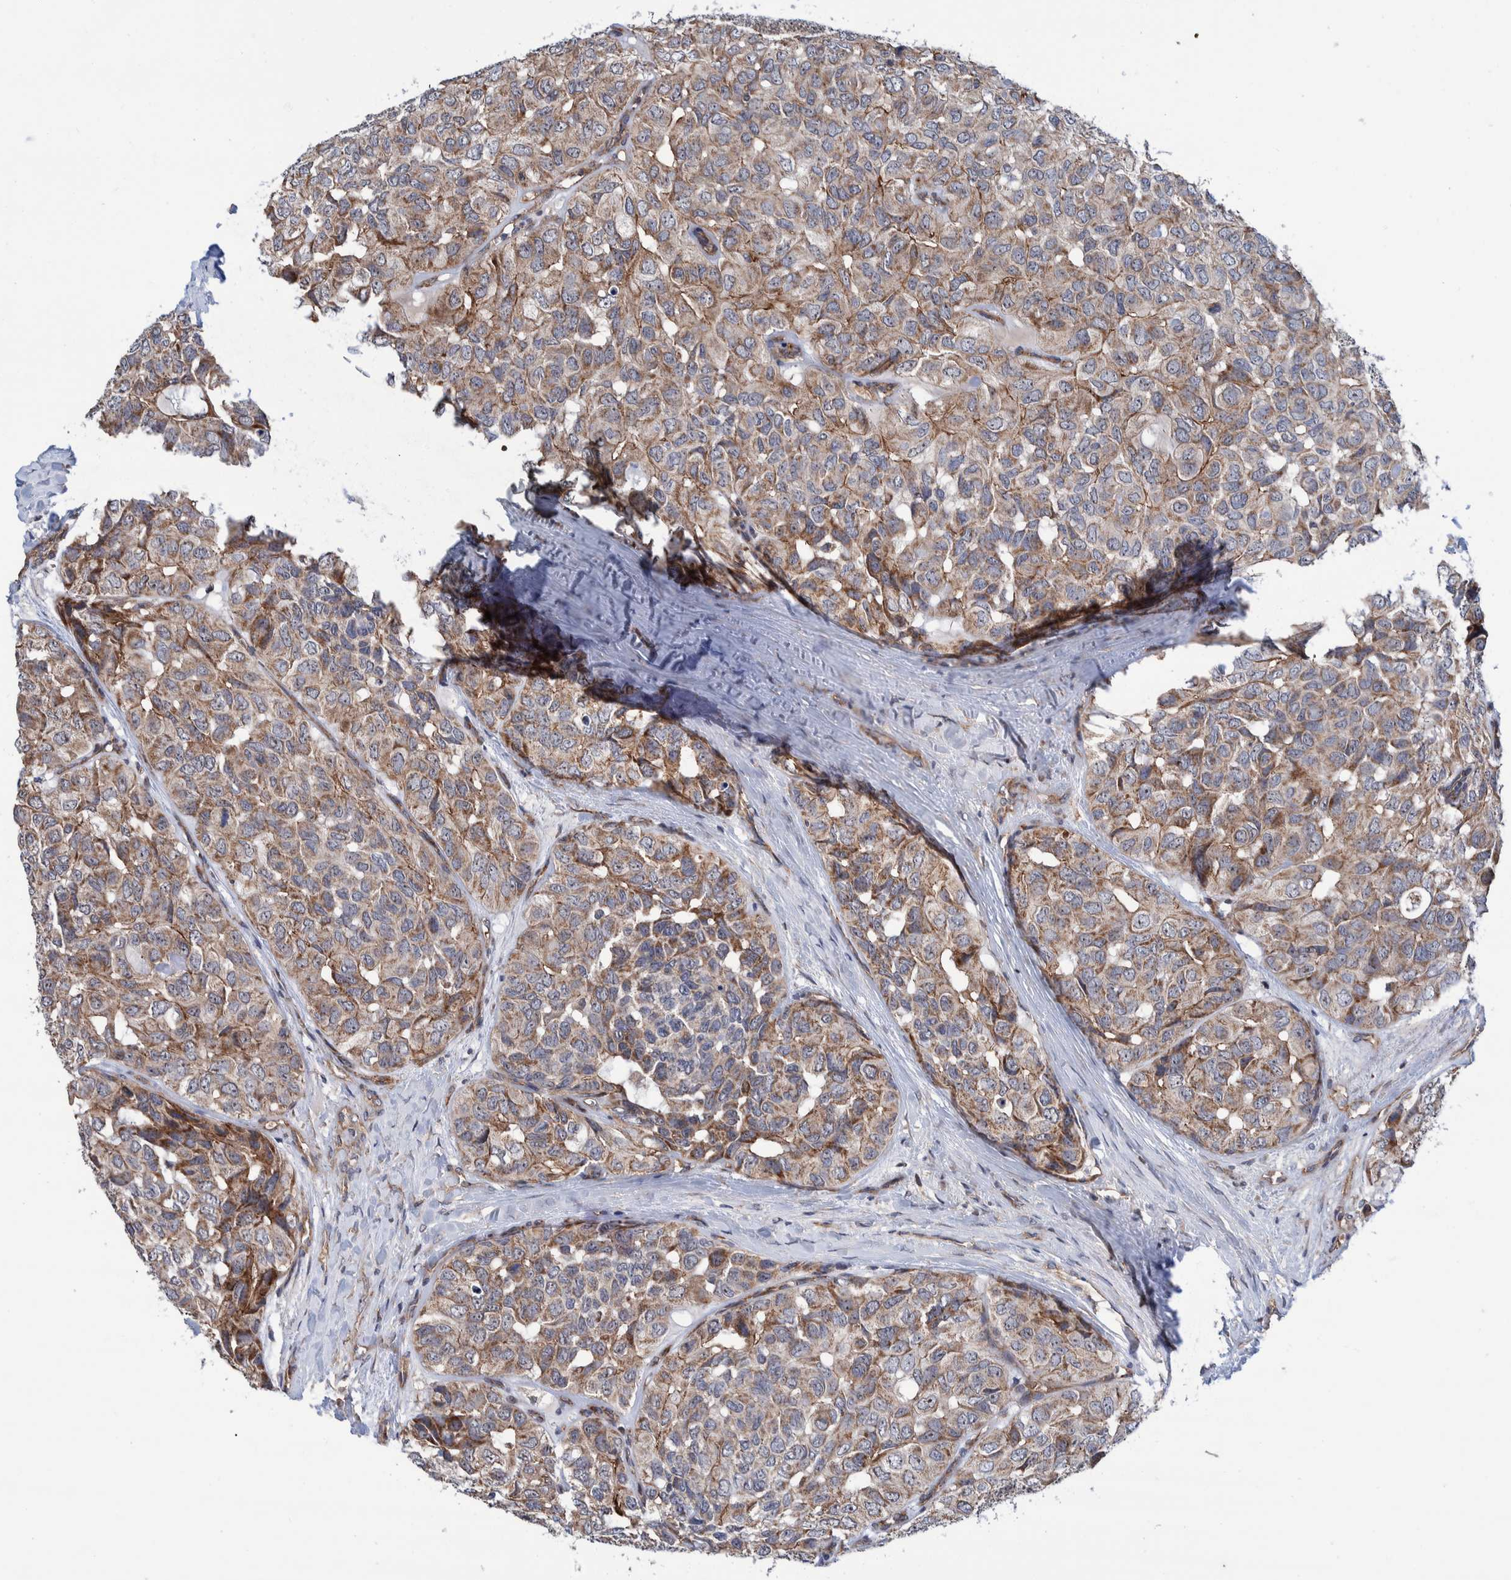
{"staining": {"intensity": "moderate", "quantity": "25%-75%", "location": "cytoplasmic/membranous"}, "tissue": "head and neck cancer", "cell_type": "Tumor cells", "image_type": "cancer", "snomed": [{"axis": "morphology", "description": "Adenocarcinoma, NOS"}, {"axis": "topography", "description": "Salivary gland, NOS"}, {"axis": "topography", "description": "Head-Neck"}], "caption": "This is an image of immunohistochemistry staining of head and neck adenocarcinoma, which shows moderate positivity in the cytoplasmic/membranous of tumor cells.", "gene": "SLC25A10", "patient": {"sex": "female", "age": 76}}